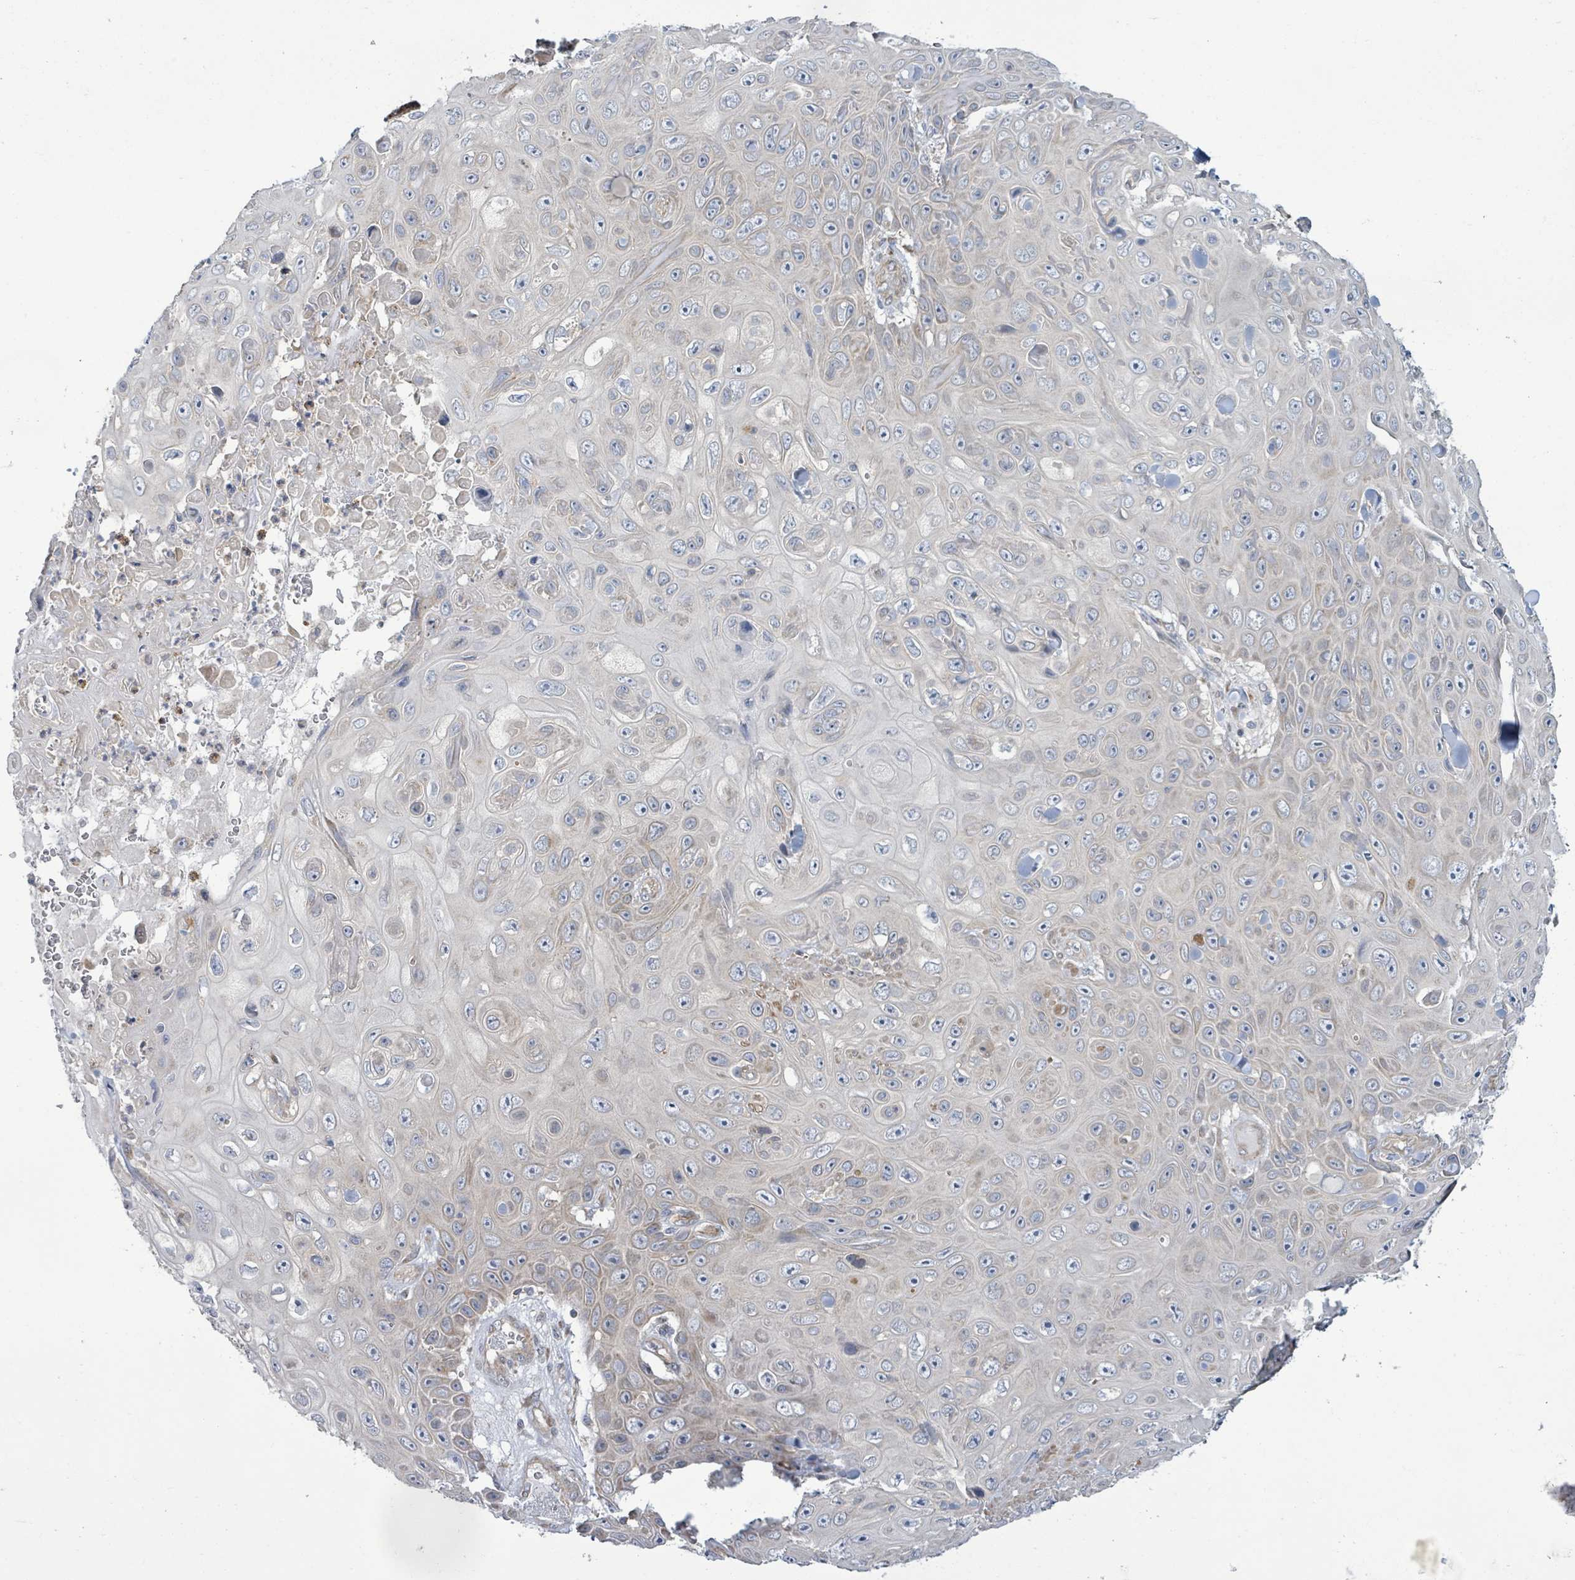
{"staining": {"intensity": "weak", "quantity": "<25%", "location": "cytoplasmic/membranous"}, "tissue": "skin cancer", "cell_type": "Tumor cells", "image_type": "cancer", "snomed": [{"axis": "morphology", "description": "Squamous cell carcinoma, NOS"}, {"axis": "topography", "description": "Skin"}], "caption": "Tumor cells are negative for brown protein staining in skin squamous cell carcinoma.", "gene": "KBTBD11", "patient": {"sex": "male", "age": 82}}